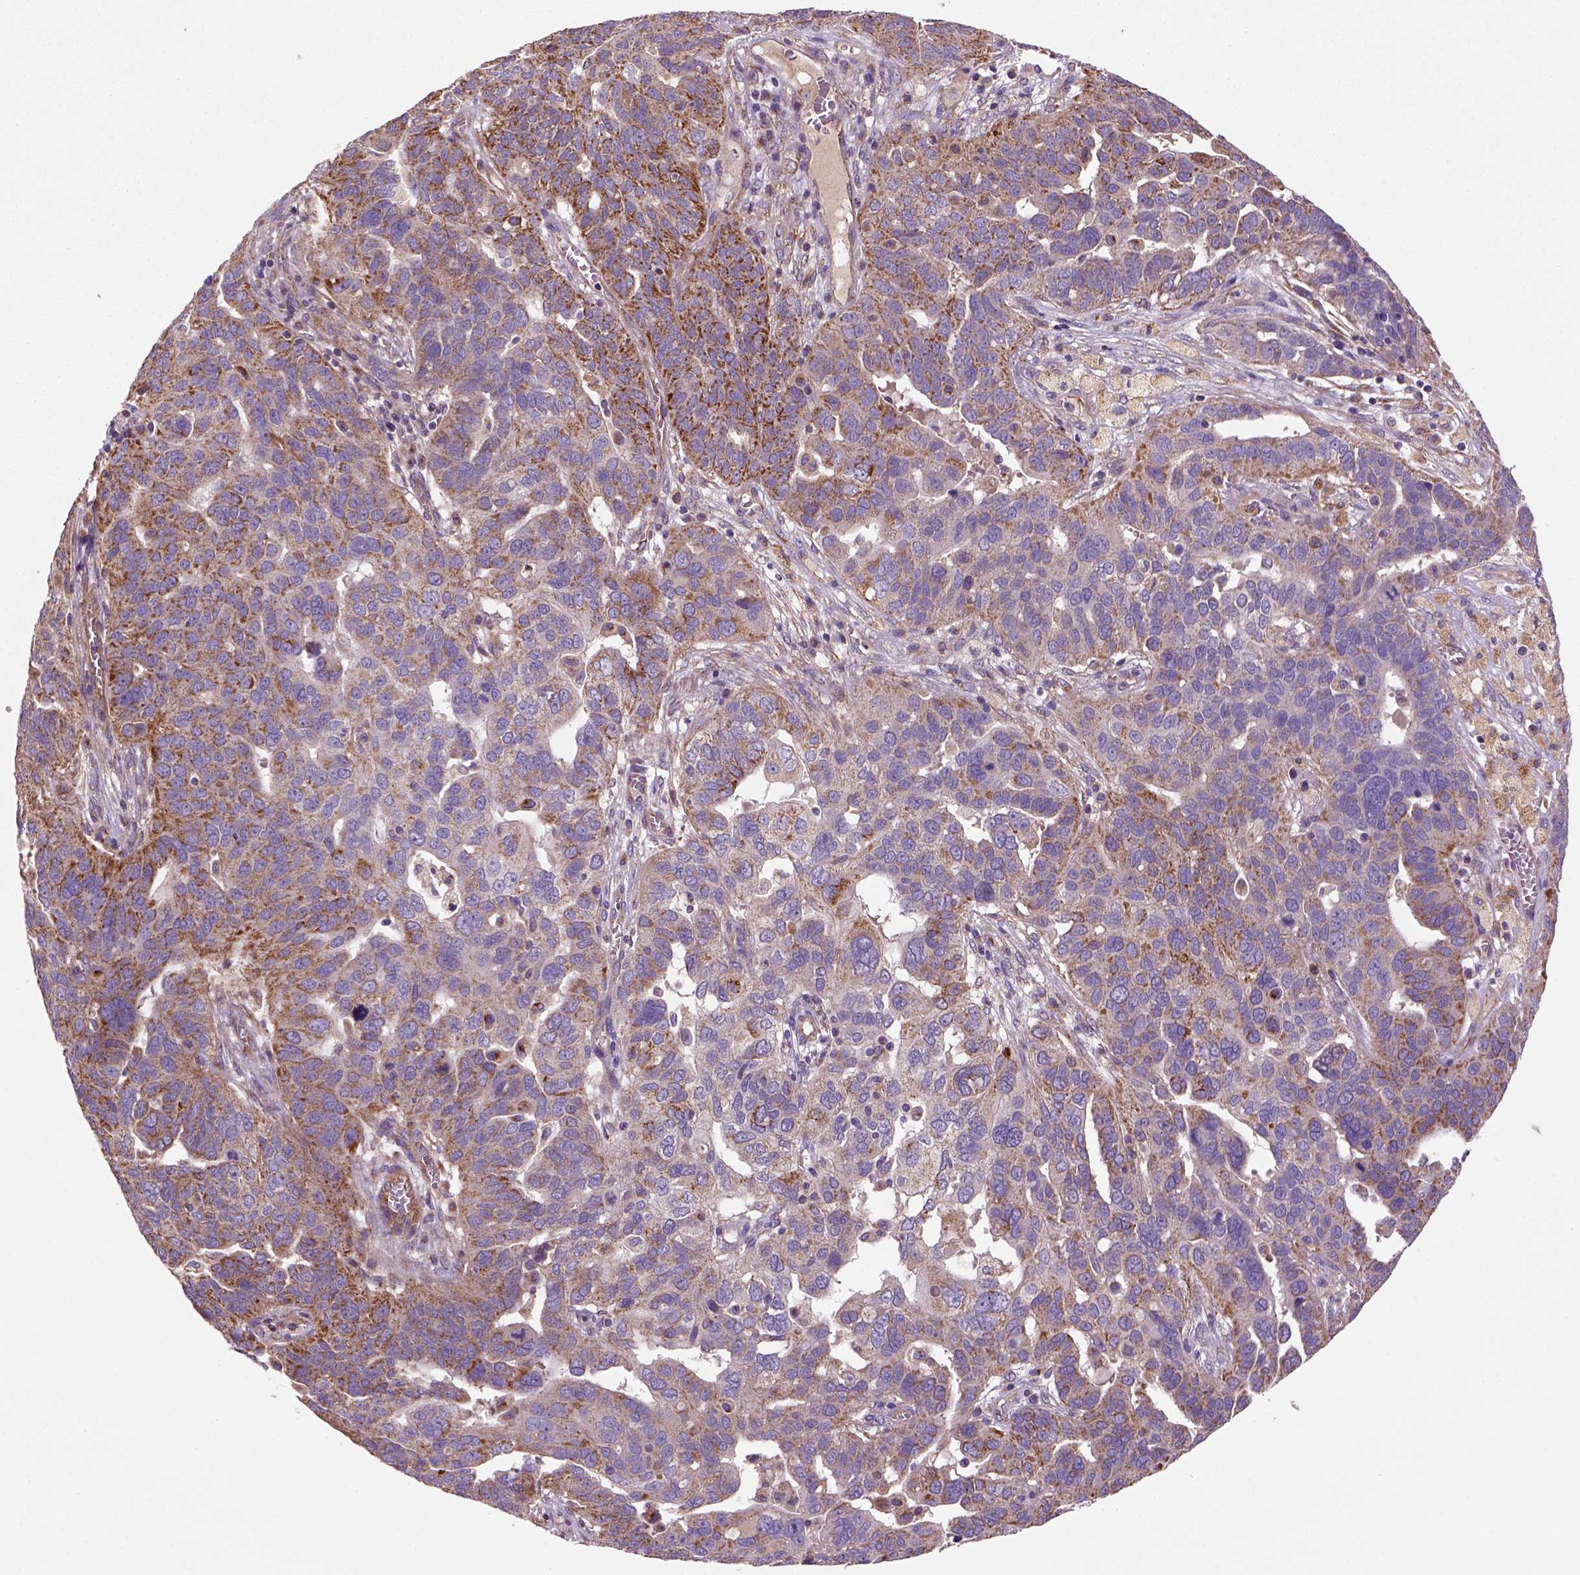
{"staining": {"intensity": "strong", "quantity": "<25%", "location": "cytoplasmic/membranous"}, "tissue": "ovarian cancer", "cell_type": "Tumor cells", "image_type": "cancer", "snomed": [{"axis": "morphology", "description": "Carcinoma, endometroid"}, {"axis": "topography", "description": "Soft tissue"}, {"axis": "topography", "description": "Ovary"}], "caption": "Immunohistochemistry image of neoplastic tissue: human ovarian cancer (endometroid carcinoma) stained using IHC reveals medium levels of strong protein expression localized specifically in the cytoplasmic/membranous of tumor cells, appearing as a cytoplasmic/membranous brown color.", "gene": "WARS2", "patient": {"sex": "female", "age": 52}}